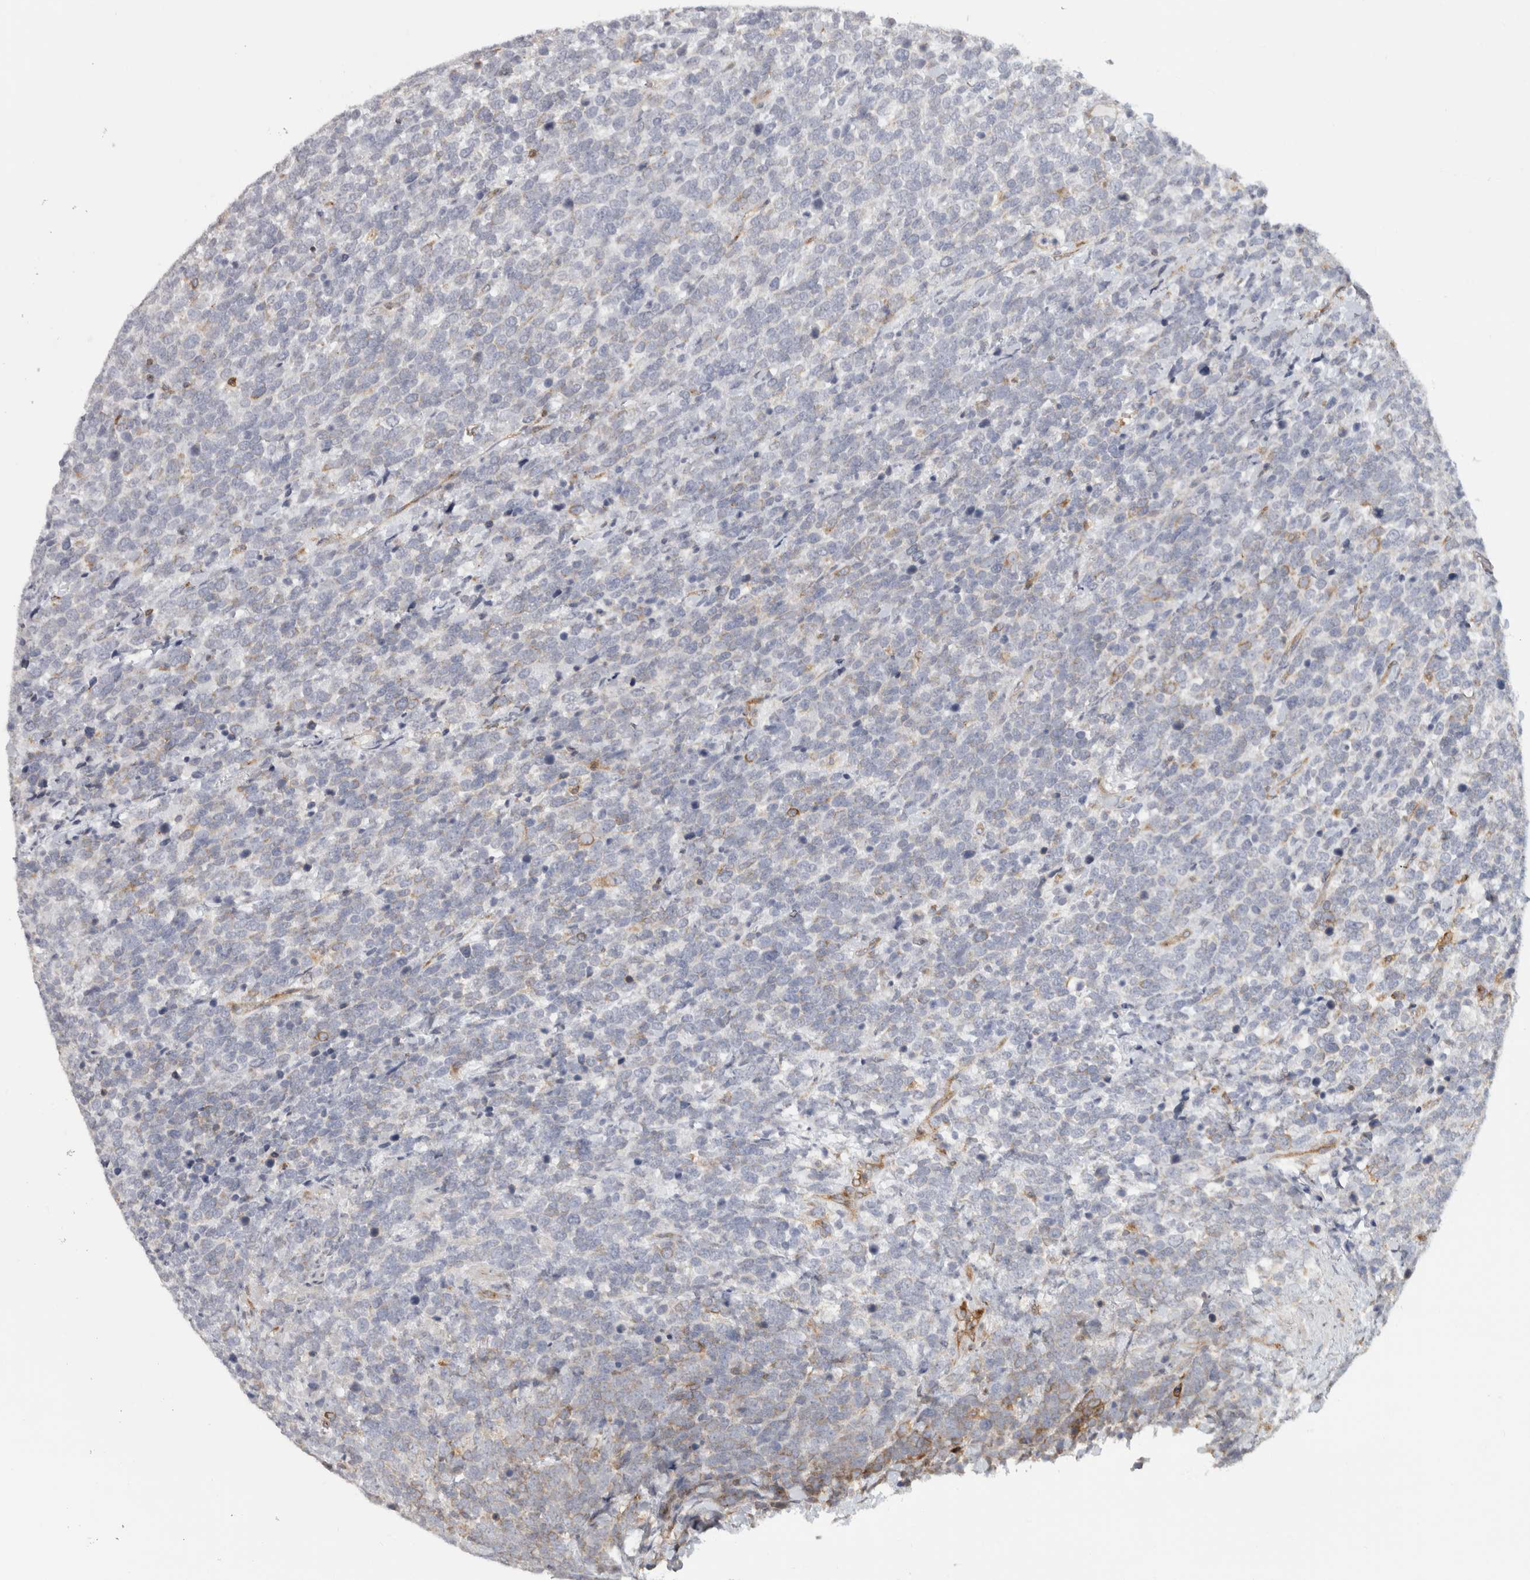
{"staining": {"intensity": "negative", "quantity": "none", "location": "none"}, "tissue": "urothelial cancer", "cell_type": "Tumor cells", "image_type": "cancer", "snomed": [{"axis": "morphology", "description": "Urothelial carcinoma, High grade"}, {"axis": "topography", "description": "Urinary bladder"}], "caption": "Immunohistochemistry of human urothelial cancer displays no expression in tumor cells.", "gene": "HLA-E", "patient": {"sex": "female", "age": 82}}